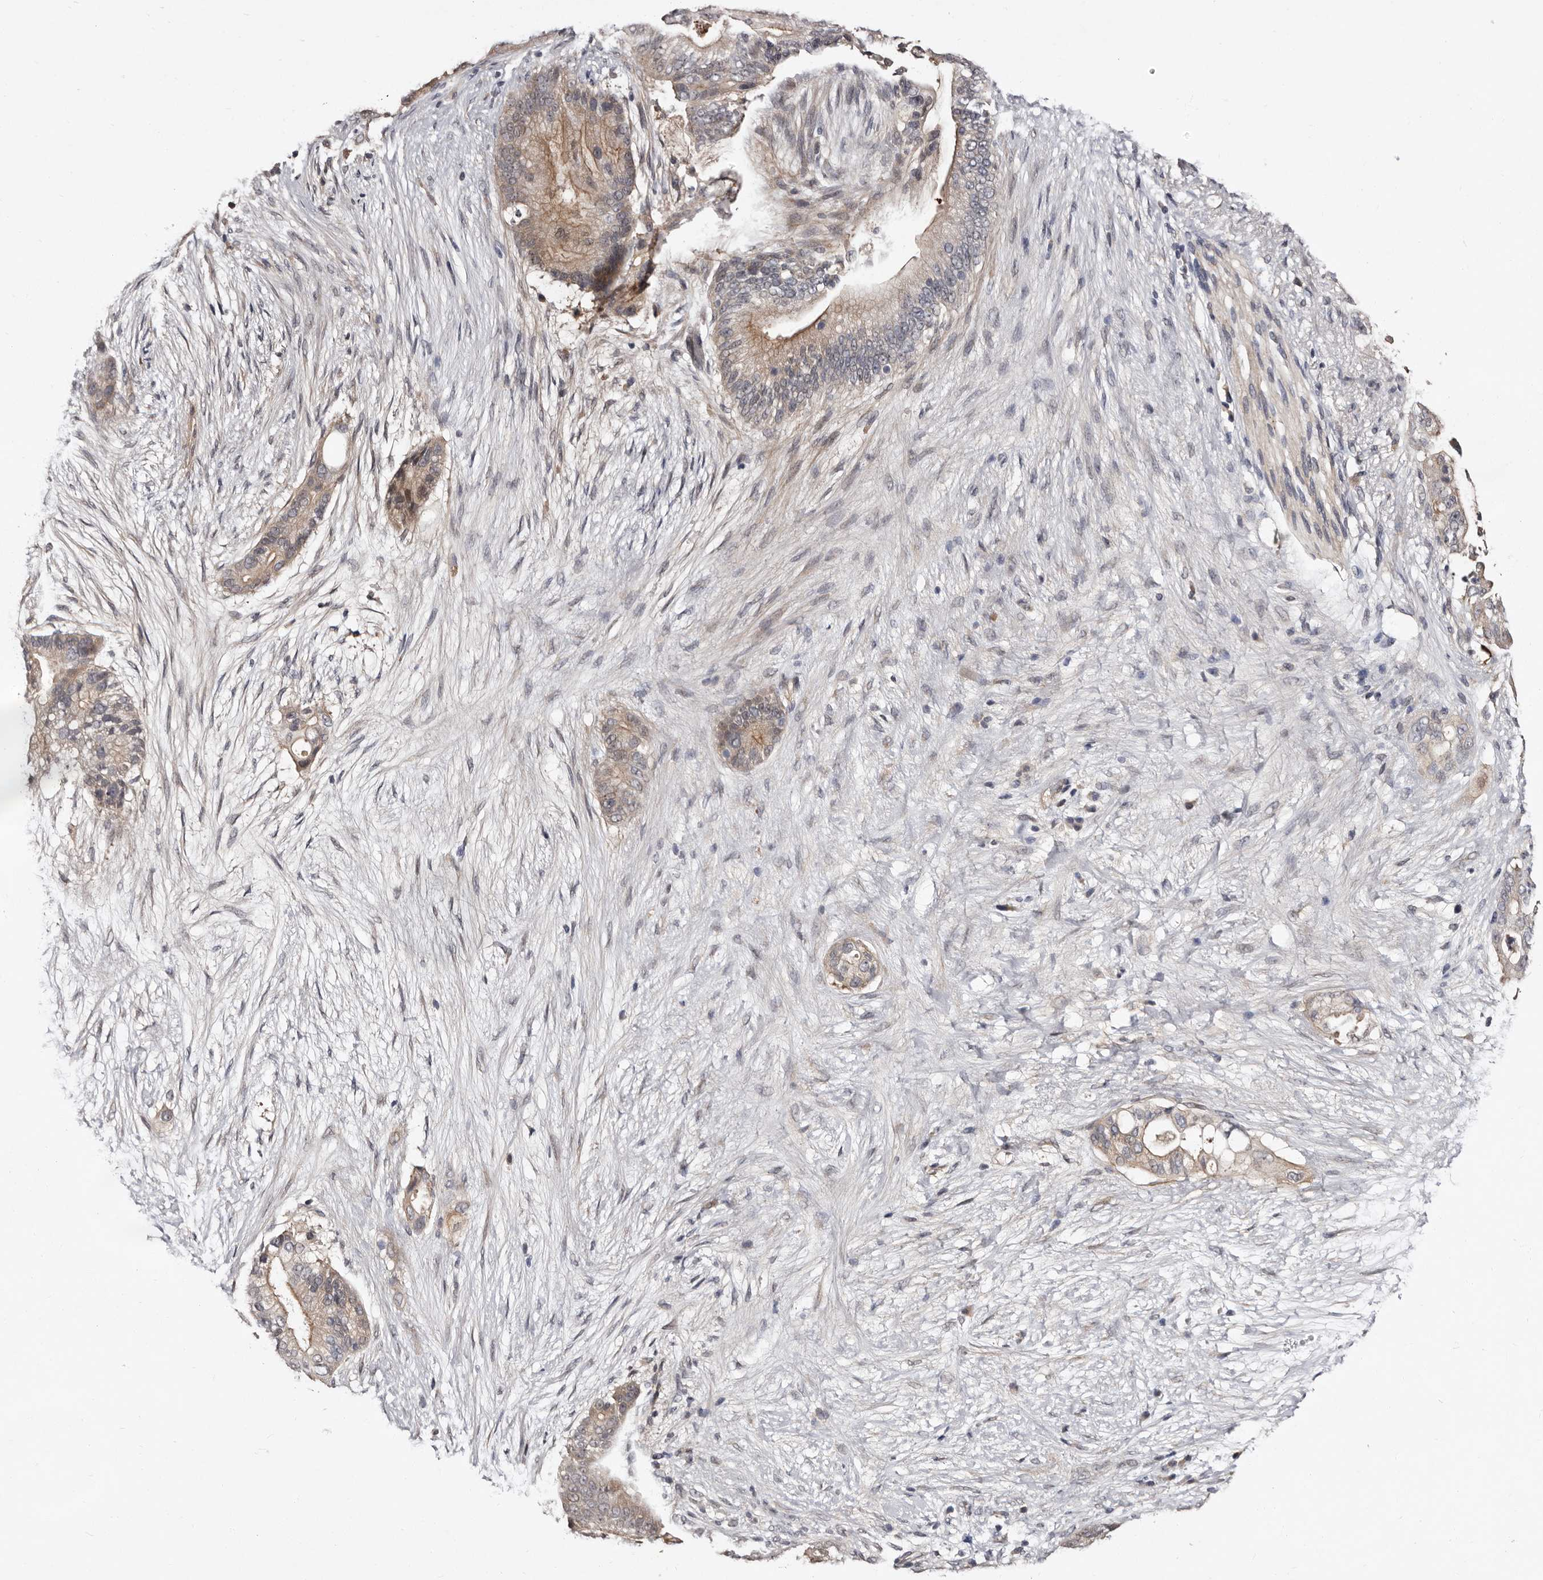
{"staining": {"intensity": "moderate", "quantity": "25%-75%", "location": "cytoplasmic/membranous"}, "tissue": "pancreatic cancer", "cell_type": "Tumor cells", "image_type": "cancer", "snomed": [{"axis": "morphology", "description": "Adenocarcinoma, NOS"}, {"axis": "topography", "description": "Pancreas"}], "caption": "Immunohistochemical staining of pancreatic cancer exhibits medium levels of moderate cytoplasmic/membranous protein staining in about 25%-75% of tumor cells.", "gene": "LANCL2", "patient": {"sex": "male", "age": 53}}